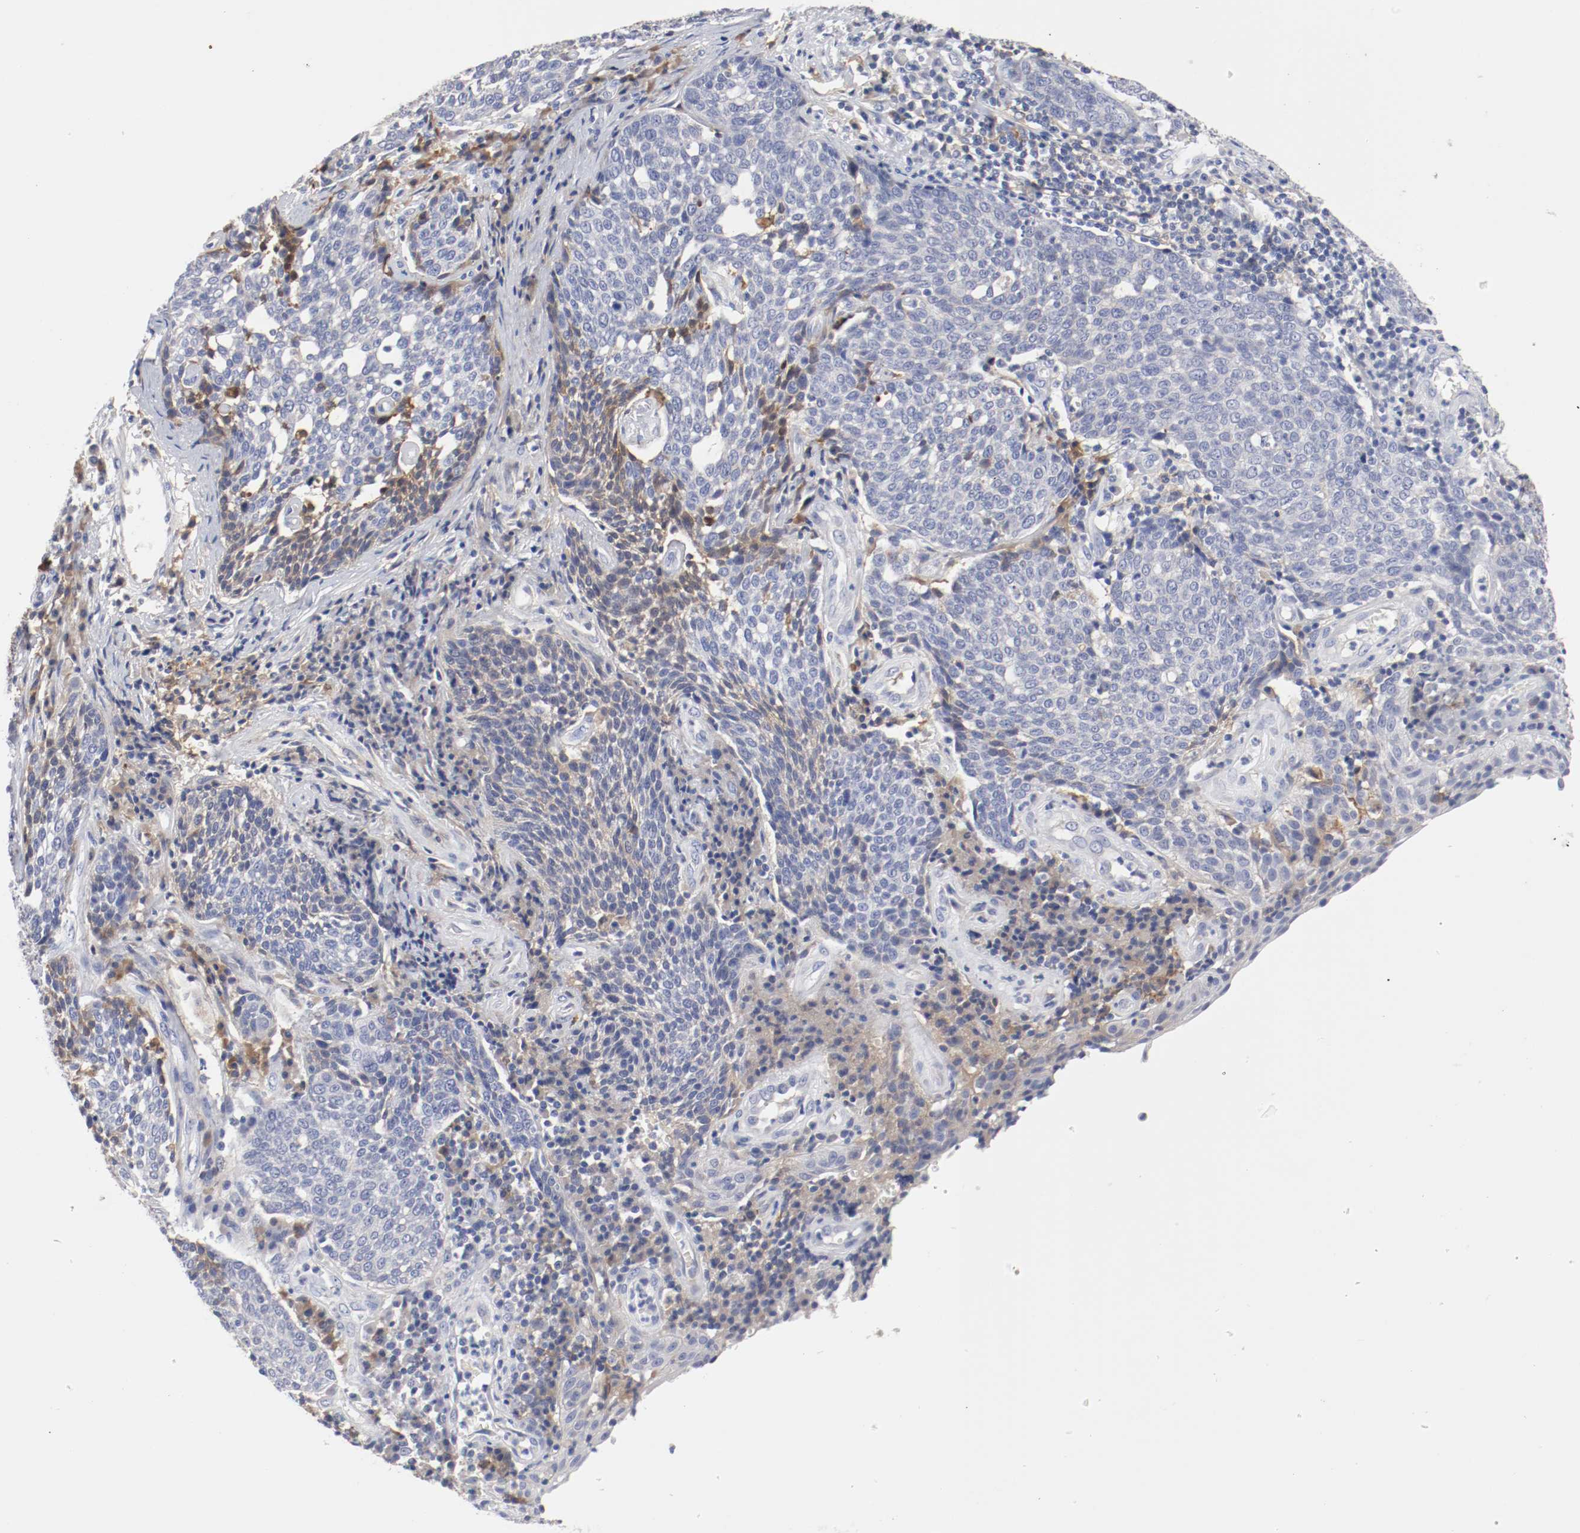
{"staining": {"intensity": "weak", "quantity": "<25%", "location": "cytoplasmic/membranous"}, "tissue": "cervical cancer", "cell_type": "Tumor cells", "image_type": "cancer", "snomed": [{"axis": "morphology", "description": "Squamous cell carcinoma, NOS"}, {"axis": "topography", "description": "Cervix"}], "caption": "This is a photomicrograph of immunohistochemistry staining of cervical squamous cell carcinoma, which shows no staining in tumor cells.", "gene": "FGFBP1", "patient": {"sex": "female", "age": 34}}